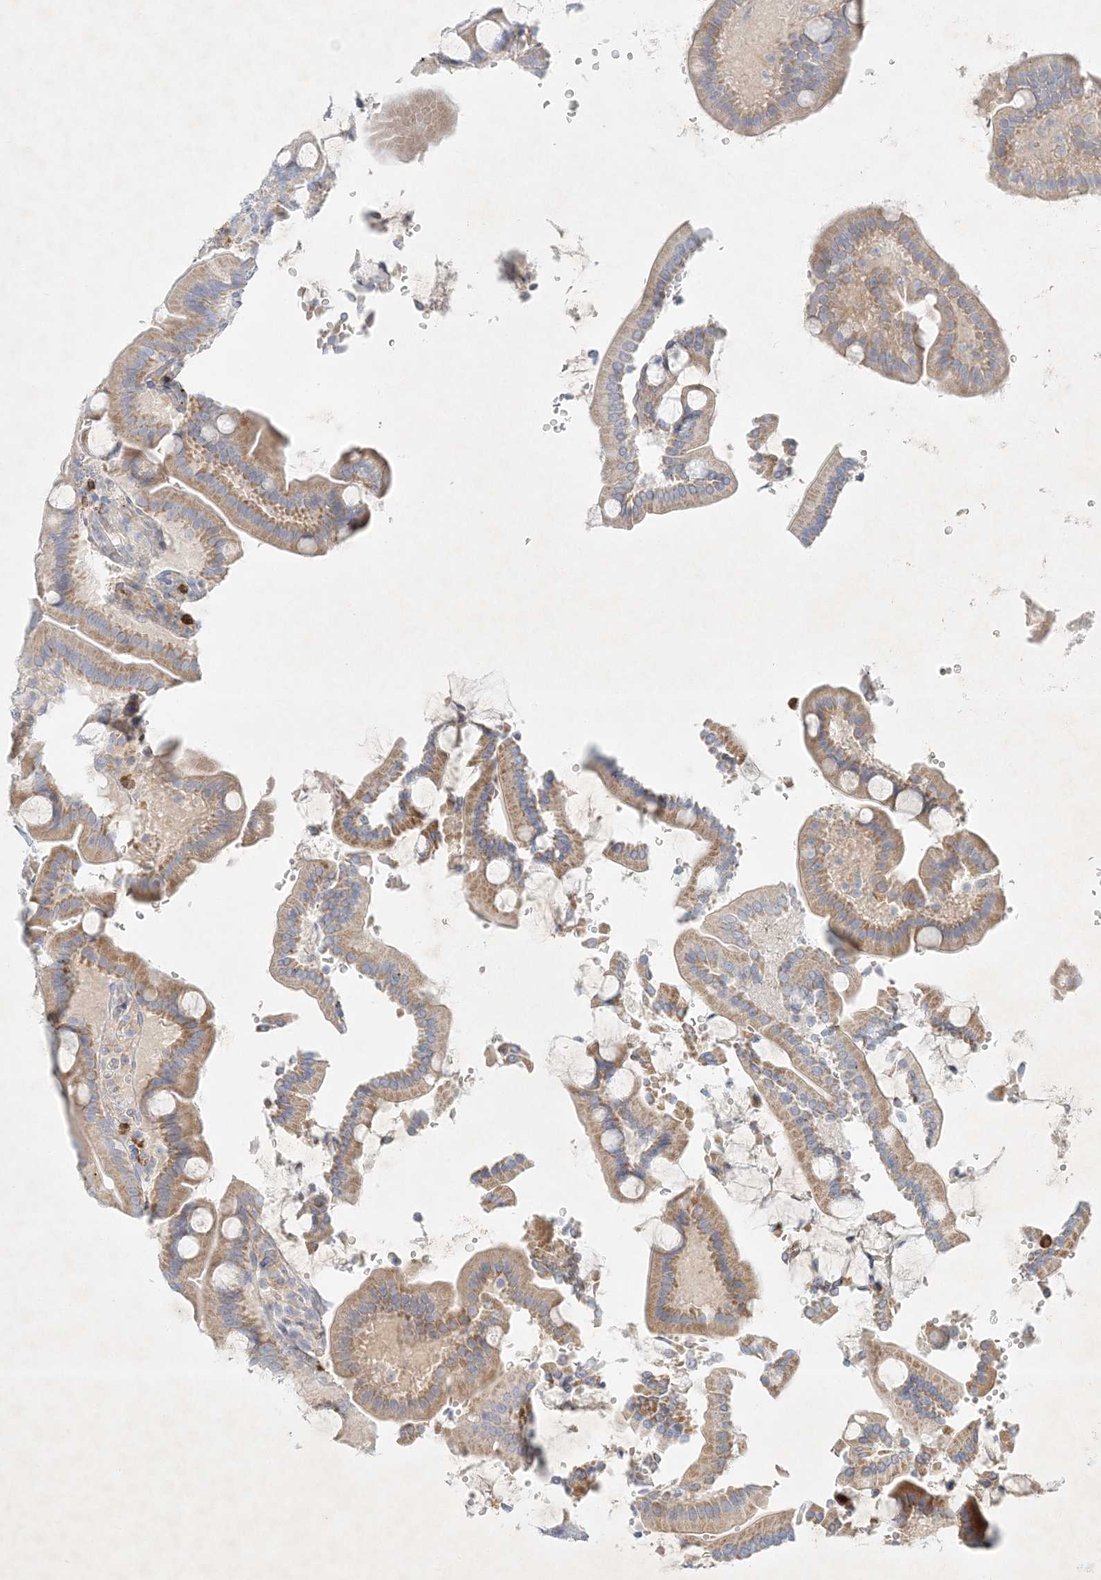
{"staining": {"intensity": "moderate", "quantity": ">75%", "location": "cytoplasmic/membranous"}, "tissue": "duodenum", "cell_type": "Glandular cells", "image_type": "normal", "snomed": [{"axis": "morphology", "description": "Normal tissue, NOS"}, {"axis": "topography", "description": "Duodenum"}], "caption": "Protein expression analysis of unremarkable human duodenum reveals moderate cytoplasmic/membranous expression in approximately >75% of glandular cells. (DAB IHC with brightfield microscopy, high magnification).", "gene": "STK11IP", "patient": {"sex": "male", "age": 55}}